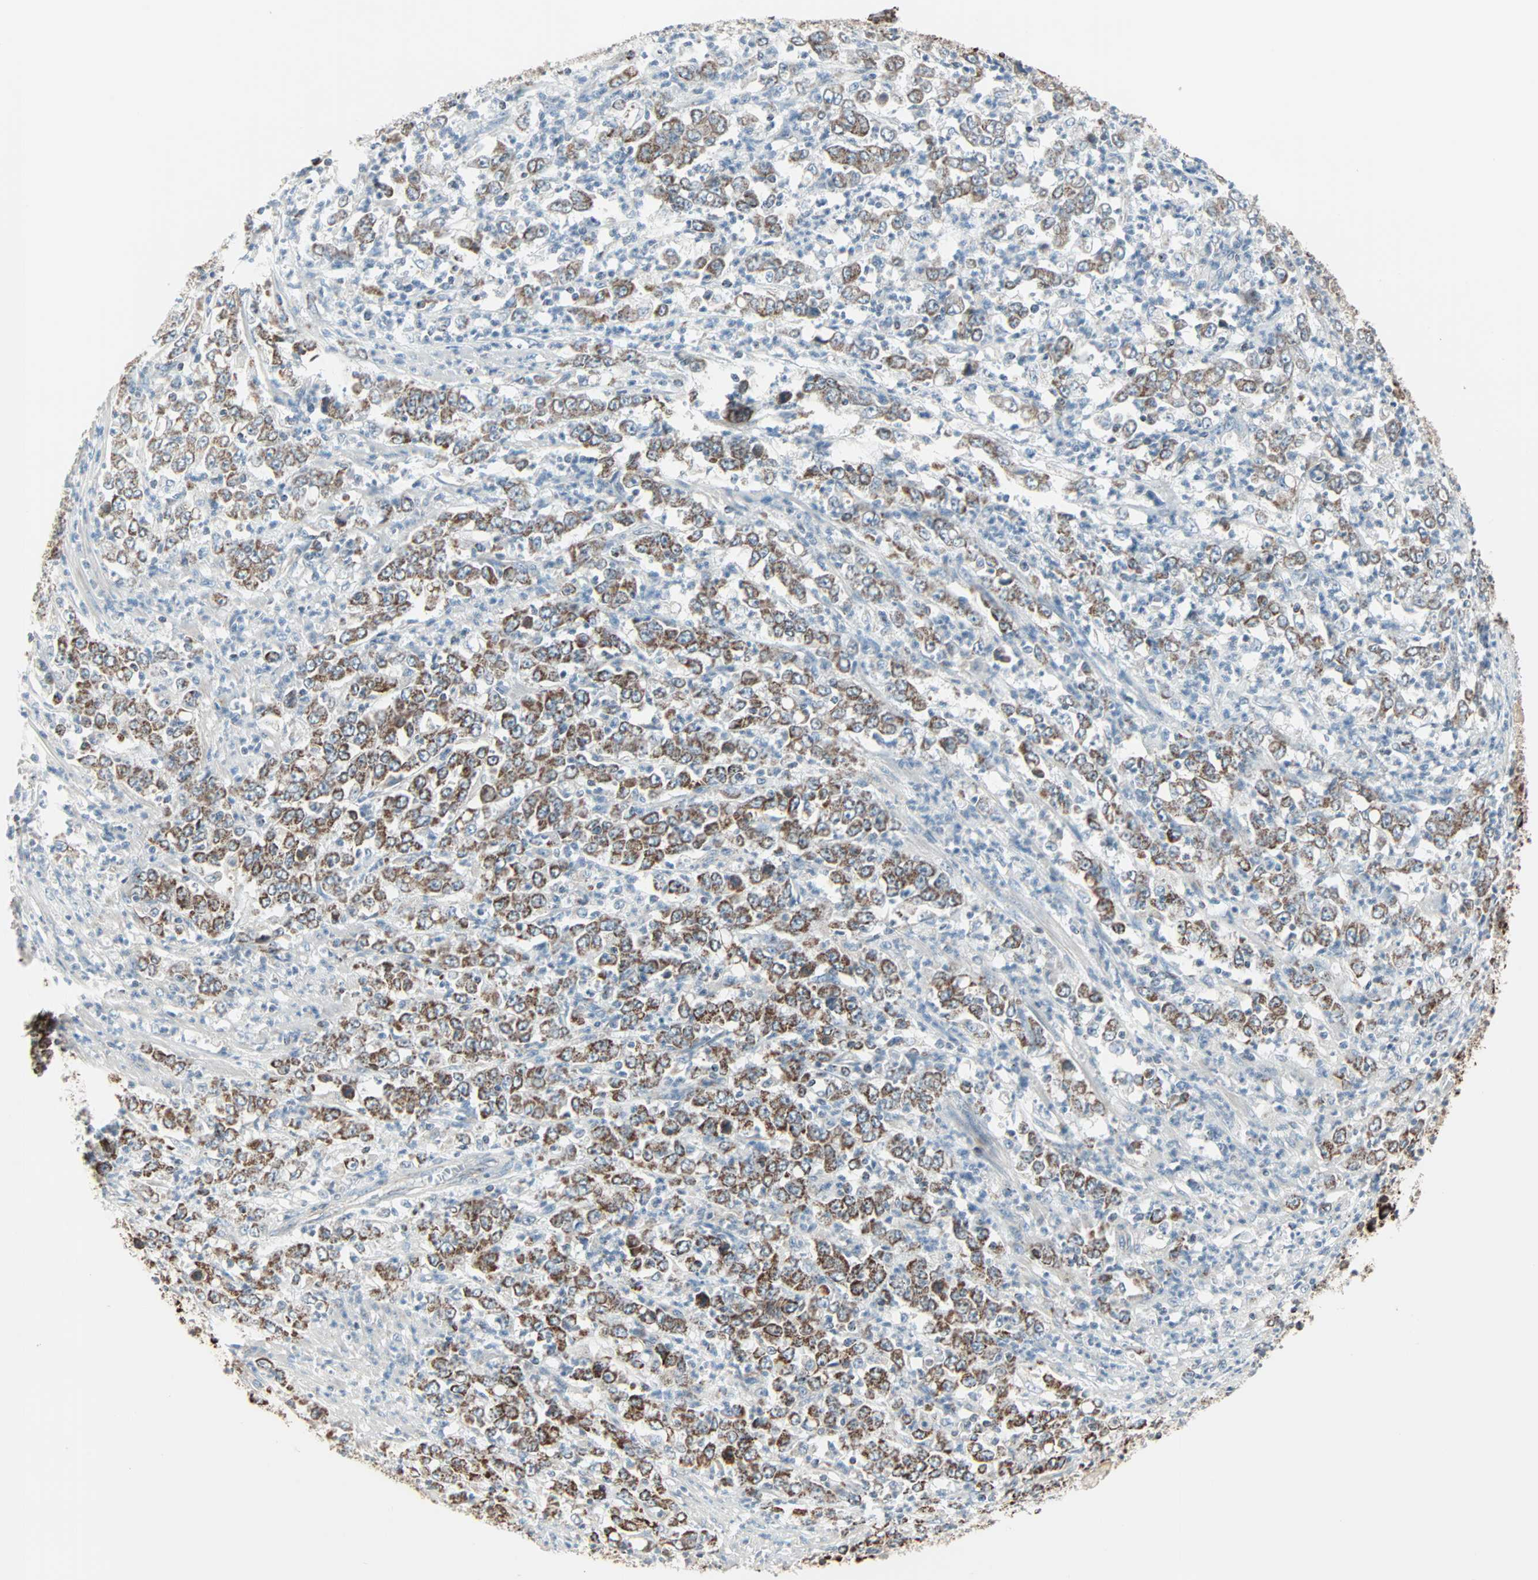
{"staining": {"intensity": "moderate", "quantity": ">75%", "location": "cytoplasmic/membranous"}, "tissue": "stomach cancer", "cell_type": "Tumor cells", "image_type": "cancer", "snomed": [{"axis": "morphology", "description": "Adenocarcinoma, NOS"}, {"axis": "topography", "description": "Stomach, lower"}], "caption": "About >75% of tumor cells in stomach adenocarcinoma display moderate cytoplasmic/membranous protein positivity as visualized by brown immunohistochemical staining.", "gene": "IDH2", "patient": {"sex": "female", "age": 71}}